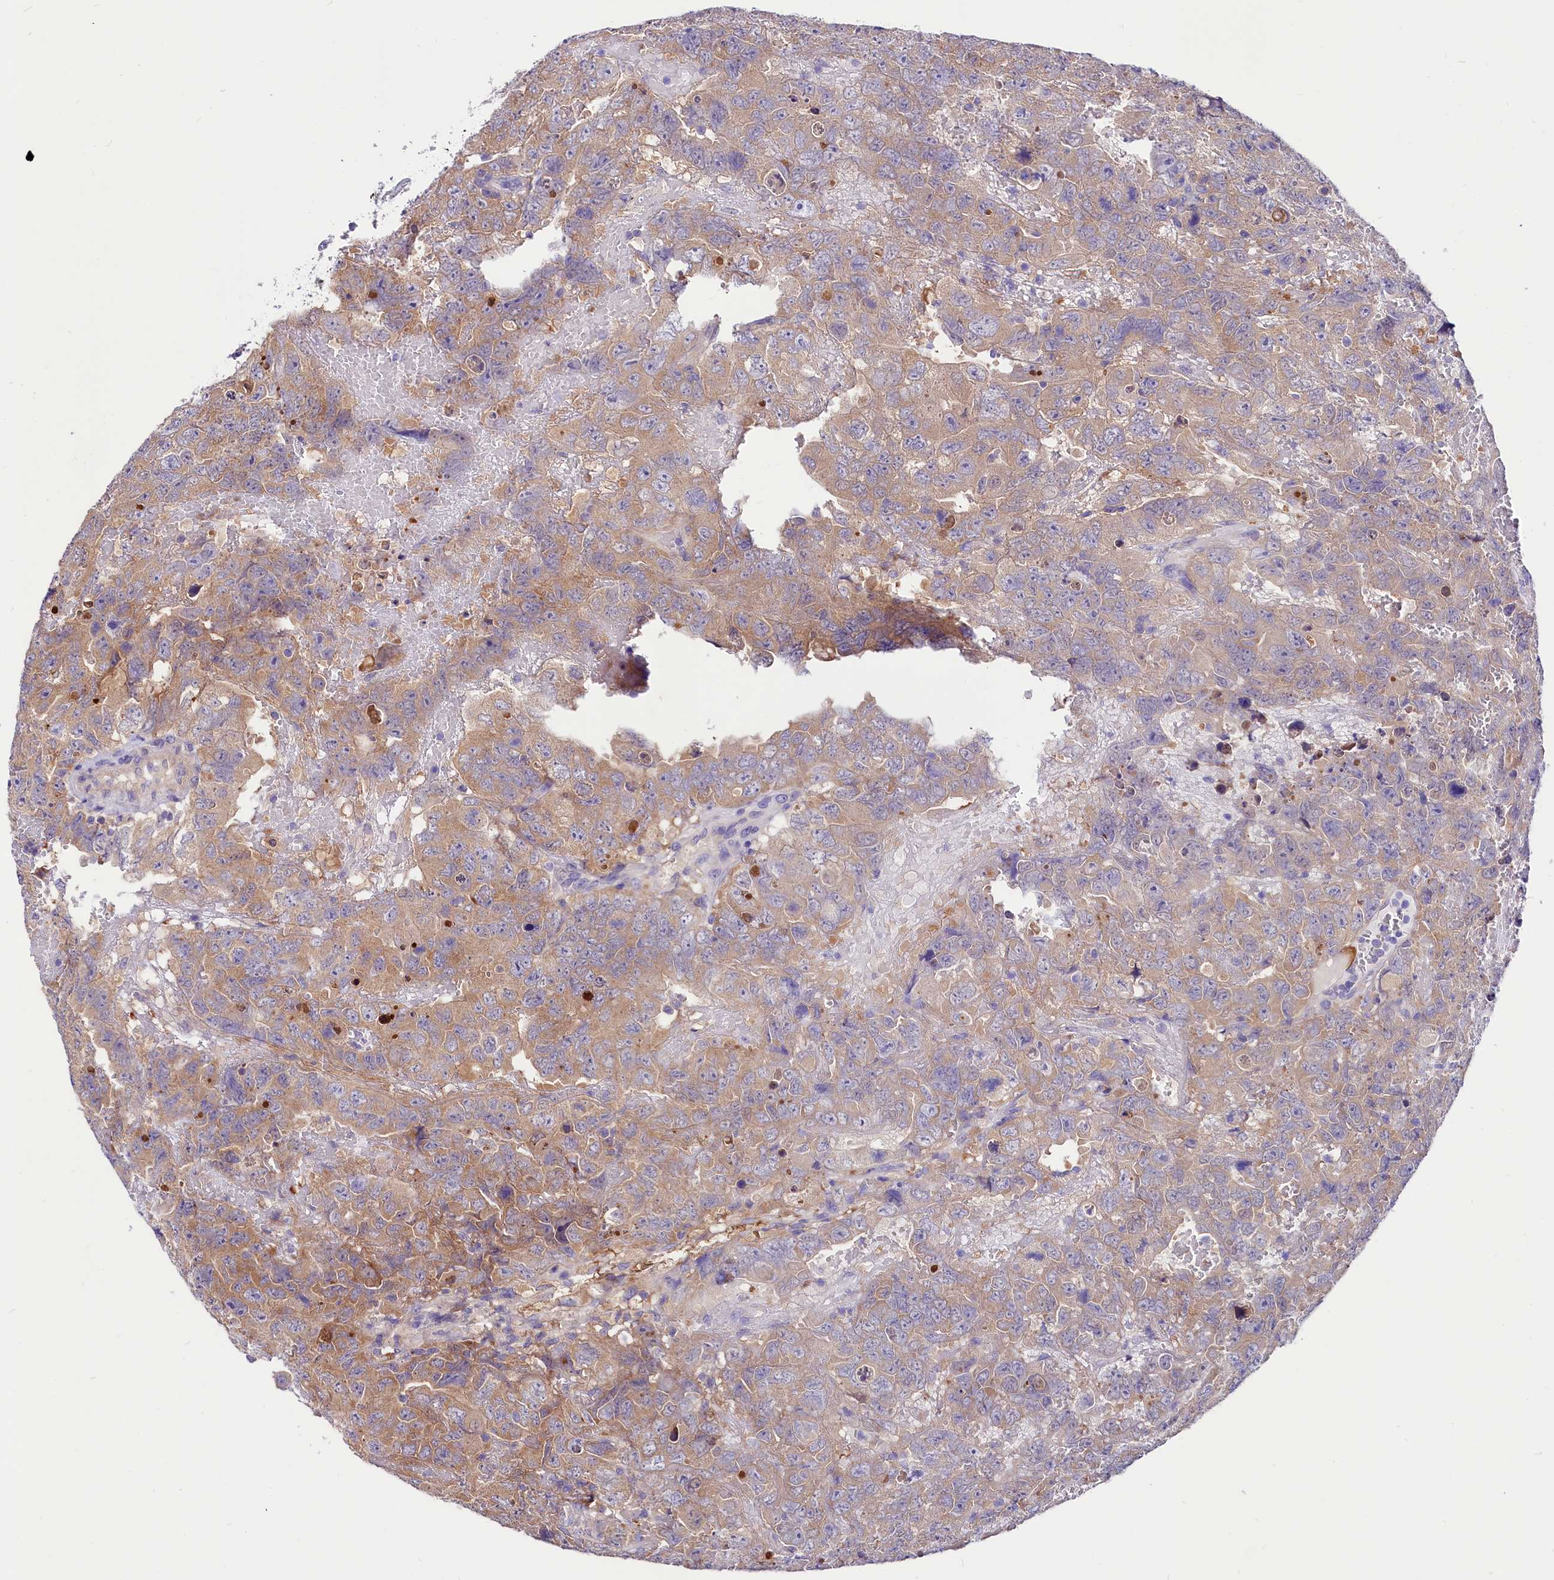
{"staining": {"intensity": "weak", "quantity": "25%-75%", "location": "cytoplasmic/membranous"}, "tissue": "testis cancer", "cell_type": "Tumor cells", "image_type": "cancer", "snomed": [{"axis": "morphology", "description": "Carcinoma, Embryonal, NOS"}, {"axis": "topography", "description": "Testis"}], "caption": "DAB immunohistochemical staining of testis embryonal carcinoma demonstrates weak cytoplasmic/membranous protein staining in about 25%-75% of tumor cells.", "gene": "ABHD5", "patient": {"sex": "male", "age": 45}}